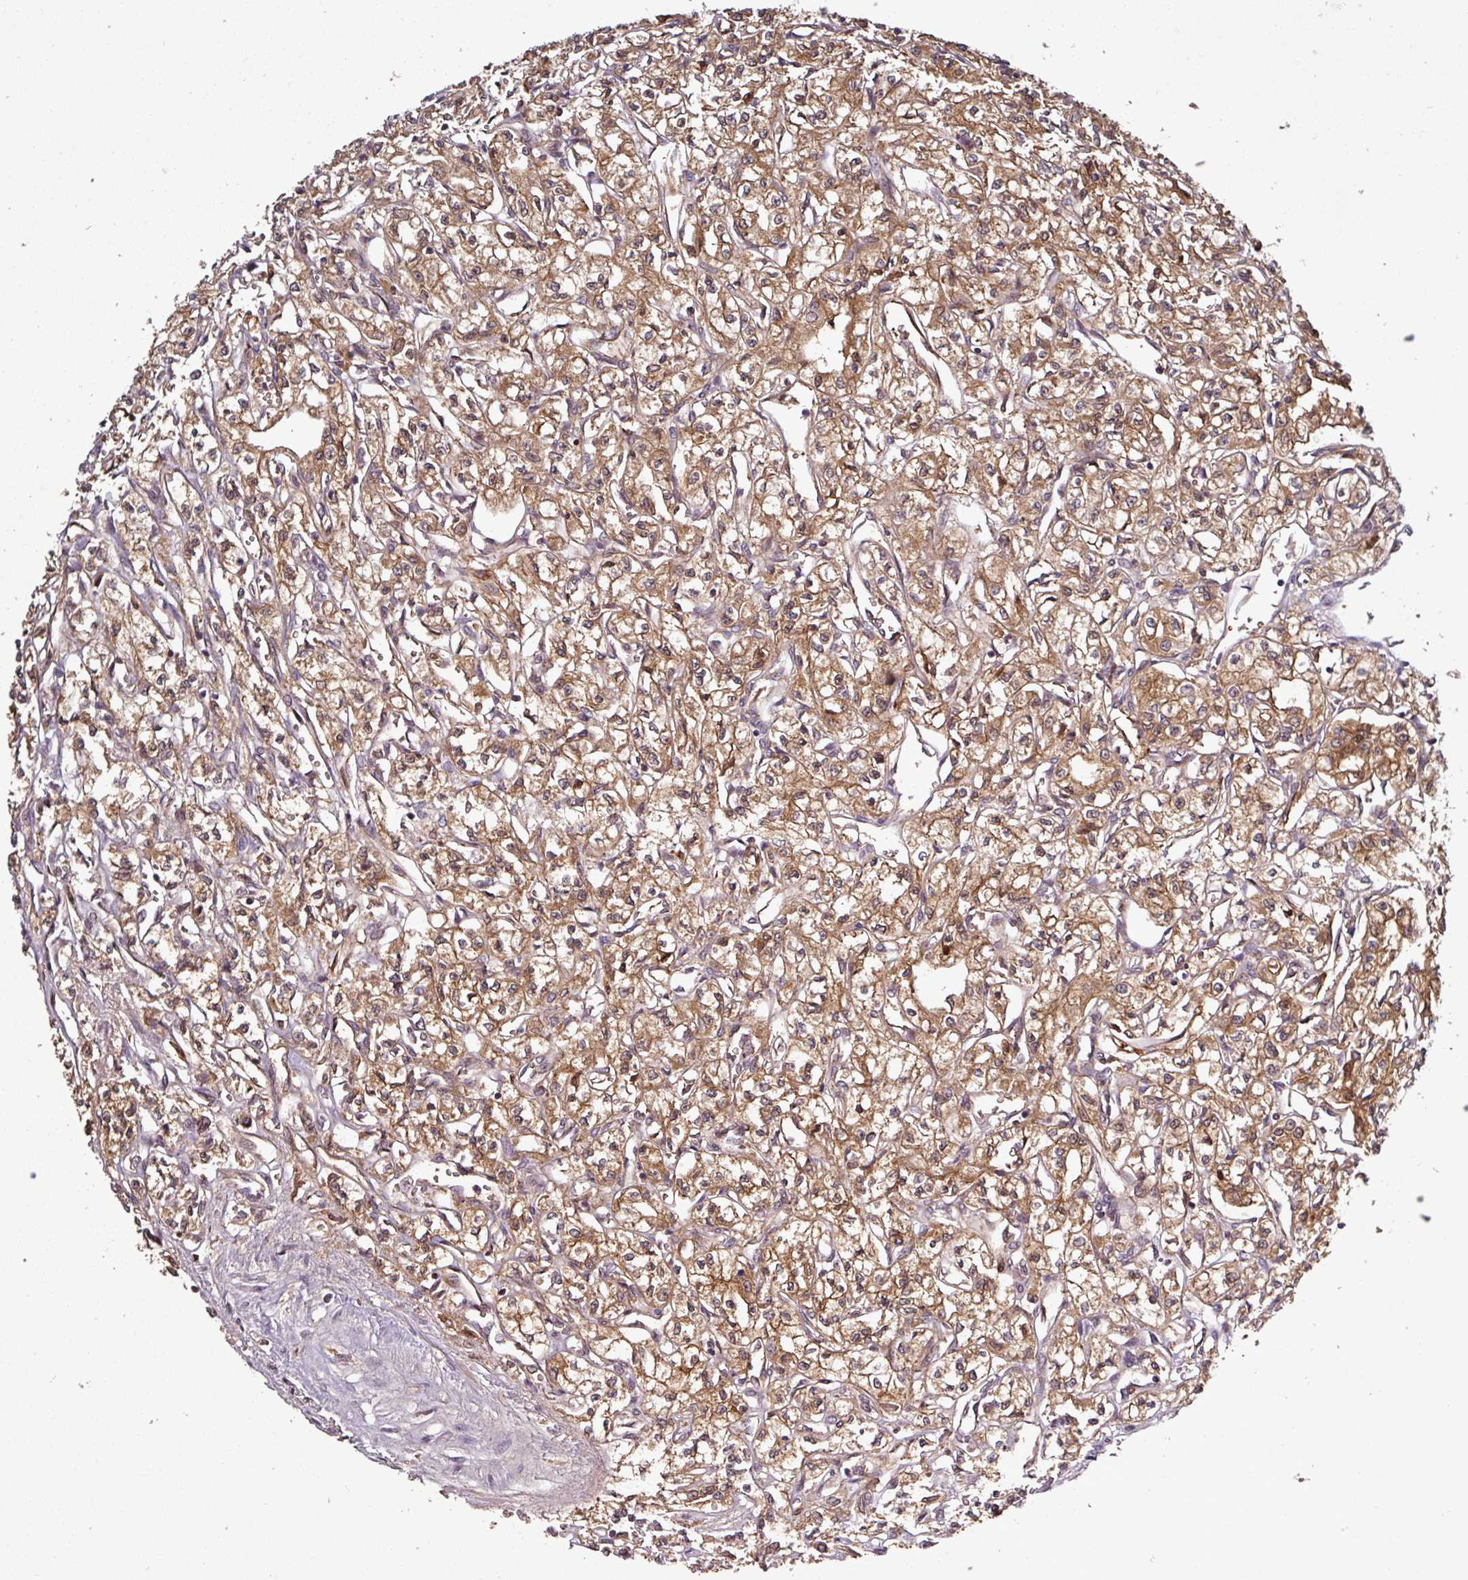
{"staining": {"intensity": "moderate", "quantity": ">75%", "location": "cytoplasmic/membranous"}, "tissue": "renal cancer", "cell_type": "Tumor cells", "image_type": "cancer", "snomed": [{"axis": "morphology", "description": "Adenocarcinoma, NOS"}, {"axis": "topography", "description": "Kidney"}], "caption": "A high-resolution micrograph shows immunohistochemistry staining of renal cancer (adenocarcinoma), which reveals moderate cytoplasmic/membranous staining in approximately >75% of tumor cells. (Stains: DAB in brown, nuclei in blue, Microscopy: brightfield microscopy at high magnification).", "gene": "SIRPB2", "patient": {"sex": "male", "age": 56}}